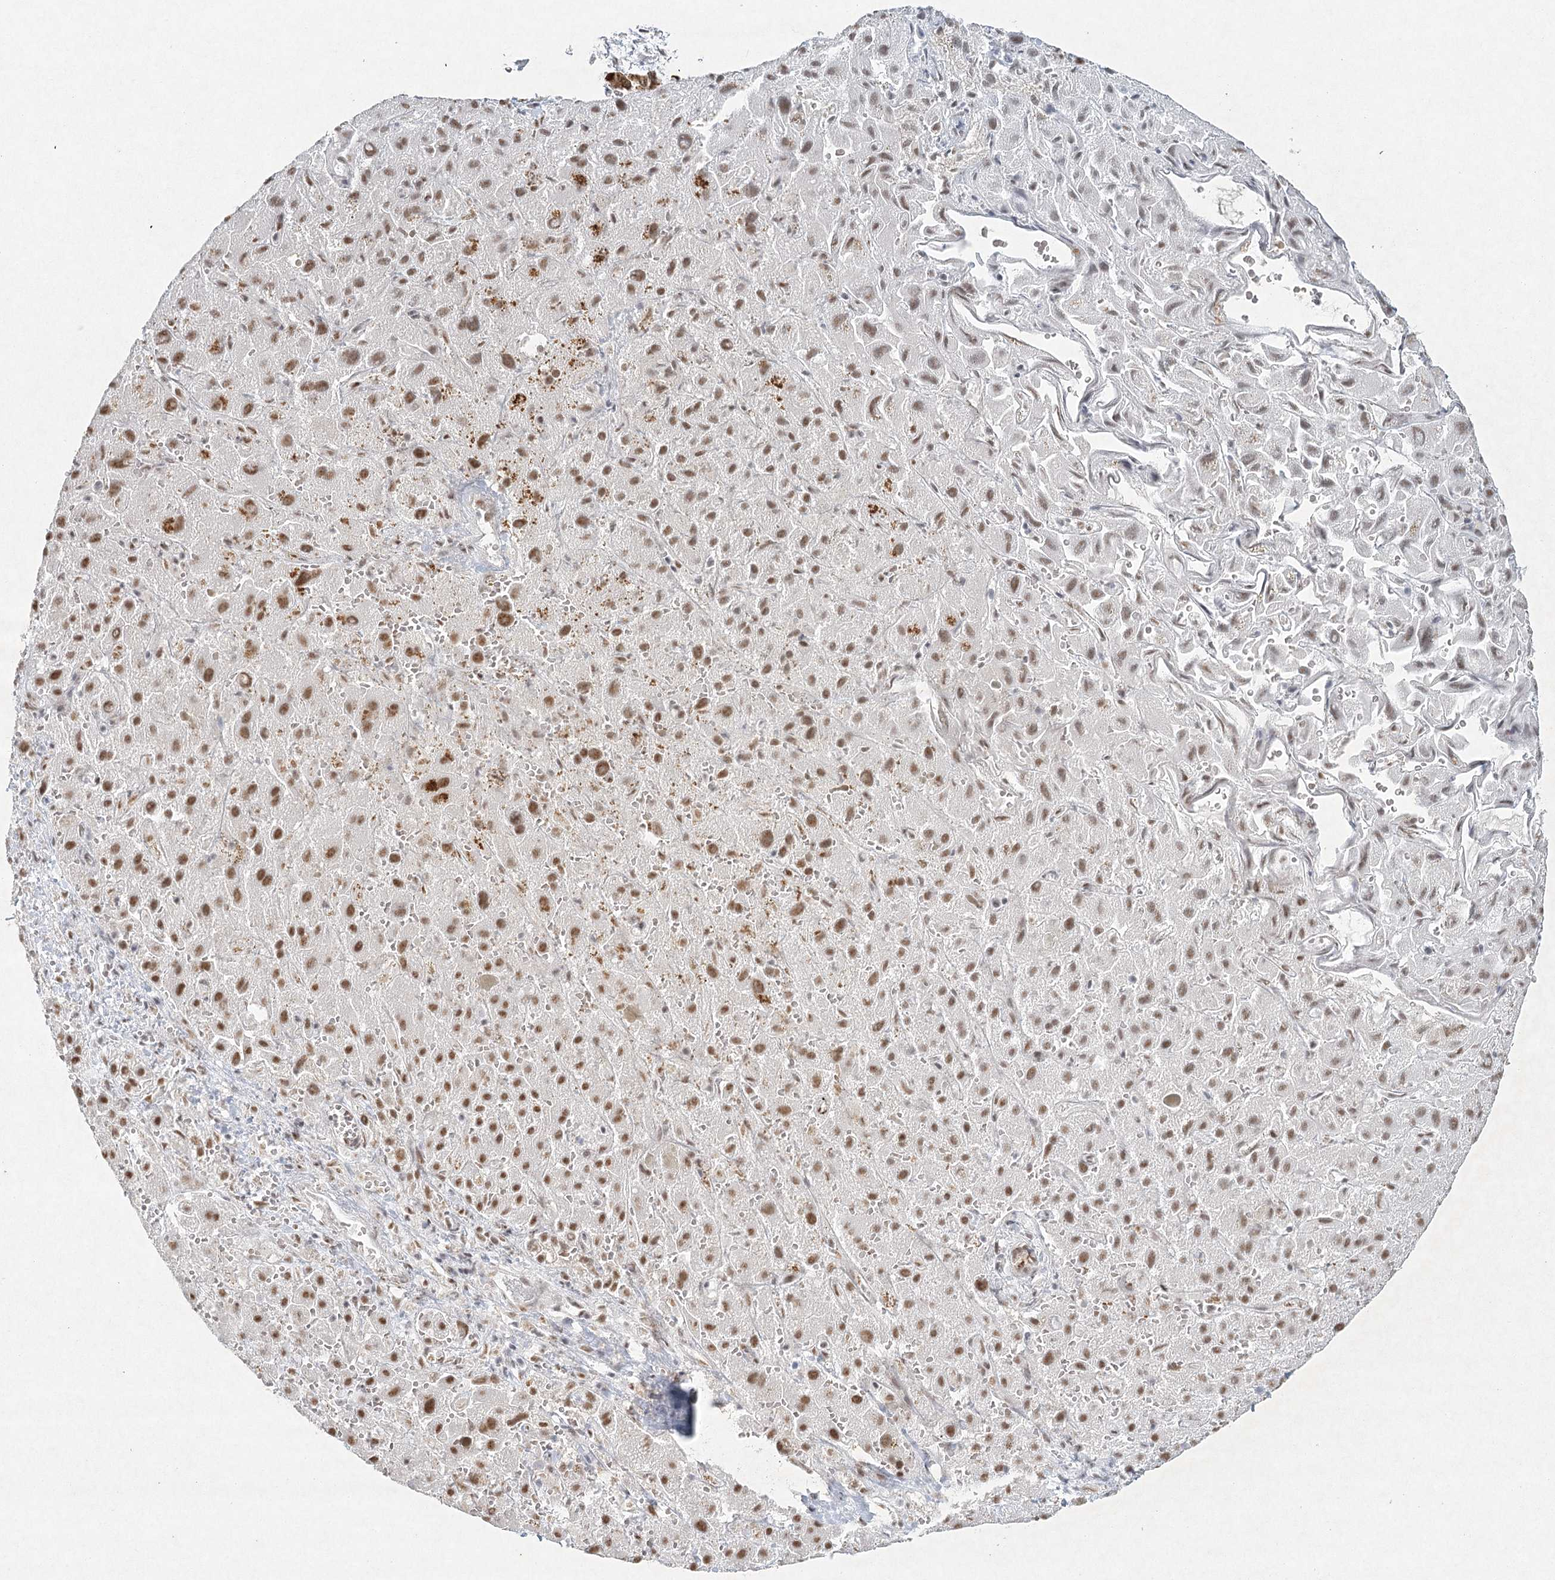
{"staining": {"intensity": "moderate", "quantity": ">75%", "location": "nuclear"}, "tissue": "liver cancer", "cell_type": "Tumor cells", "image_type": "cancer", "snomed": [{"axis": "morphology", "description": "Cholangiocarcinoma"}, {"axis": "topography", "description": "Liver"}], "caption": "The micrograph demonstrates a brown stain indicating the presence of a protein in the nuclear of tumor cells in cholangiocarcinoma (liver).", "gene": "U2SURP", "patient": {"sex": "female", "age": 52}}